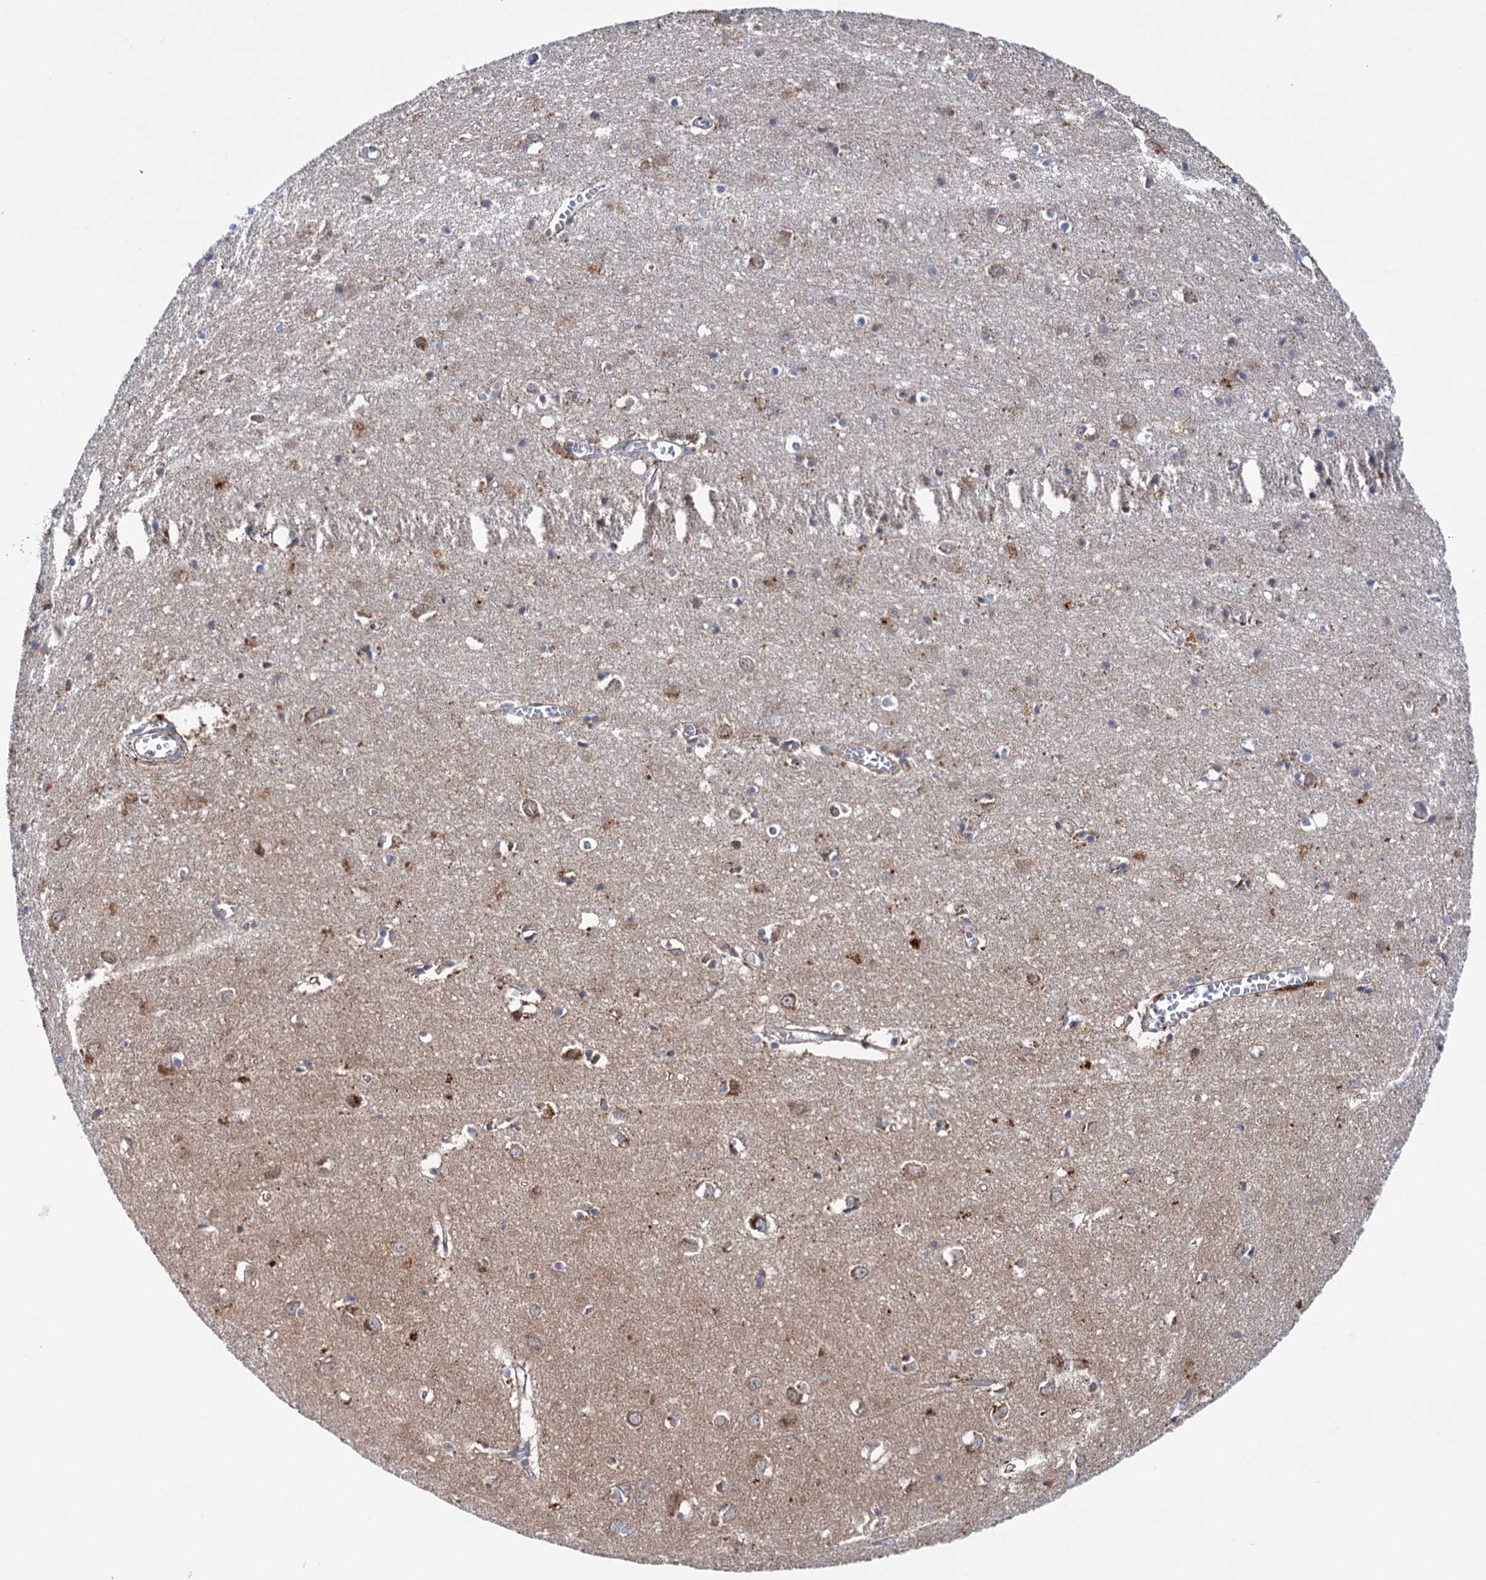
{"staining": {"intensity": "negative", "quantity": "none", "location": "none"}, "tissue": "cerebral cortex", "cell_type": "Endothelial cells", "image_type": "normal", "snomed": [{"axis": "morphology", "description": "Normal tissue, NOS"}, {"axis": "topography", "description": "Cerebral cortex"}], "caption": "The histopathology image displays no staining of endothelial cells in unremarkable cerebral cortex. The staining was performed using DAB to visualize the protein expression in brown, while the nuclei were stained in blue with hematoxylin (Magnification: 20x).", "gene": "SUCLA2", "patient": {"sex": "female", "age": 64}}